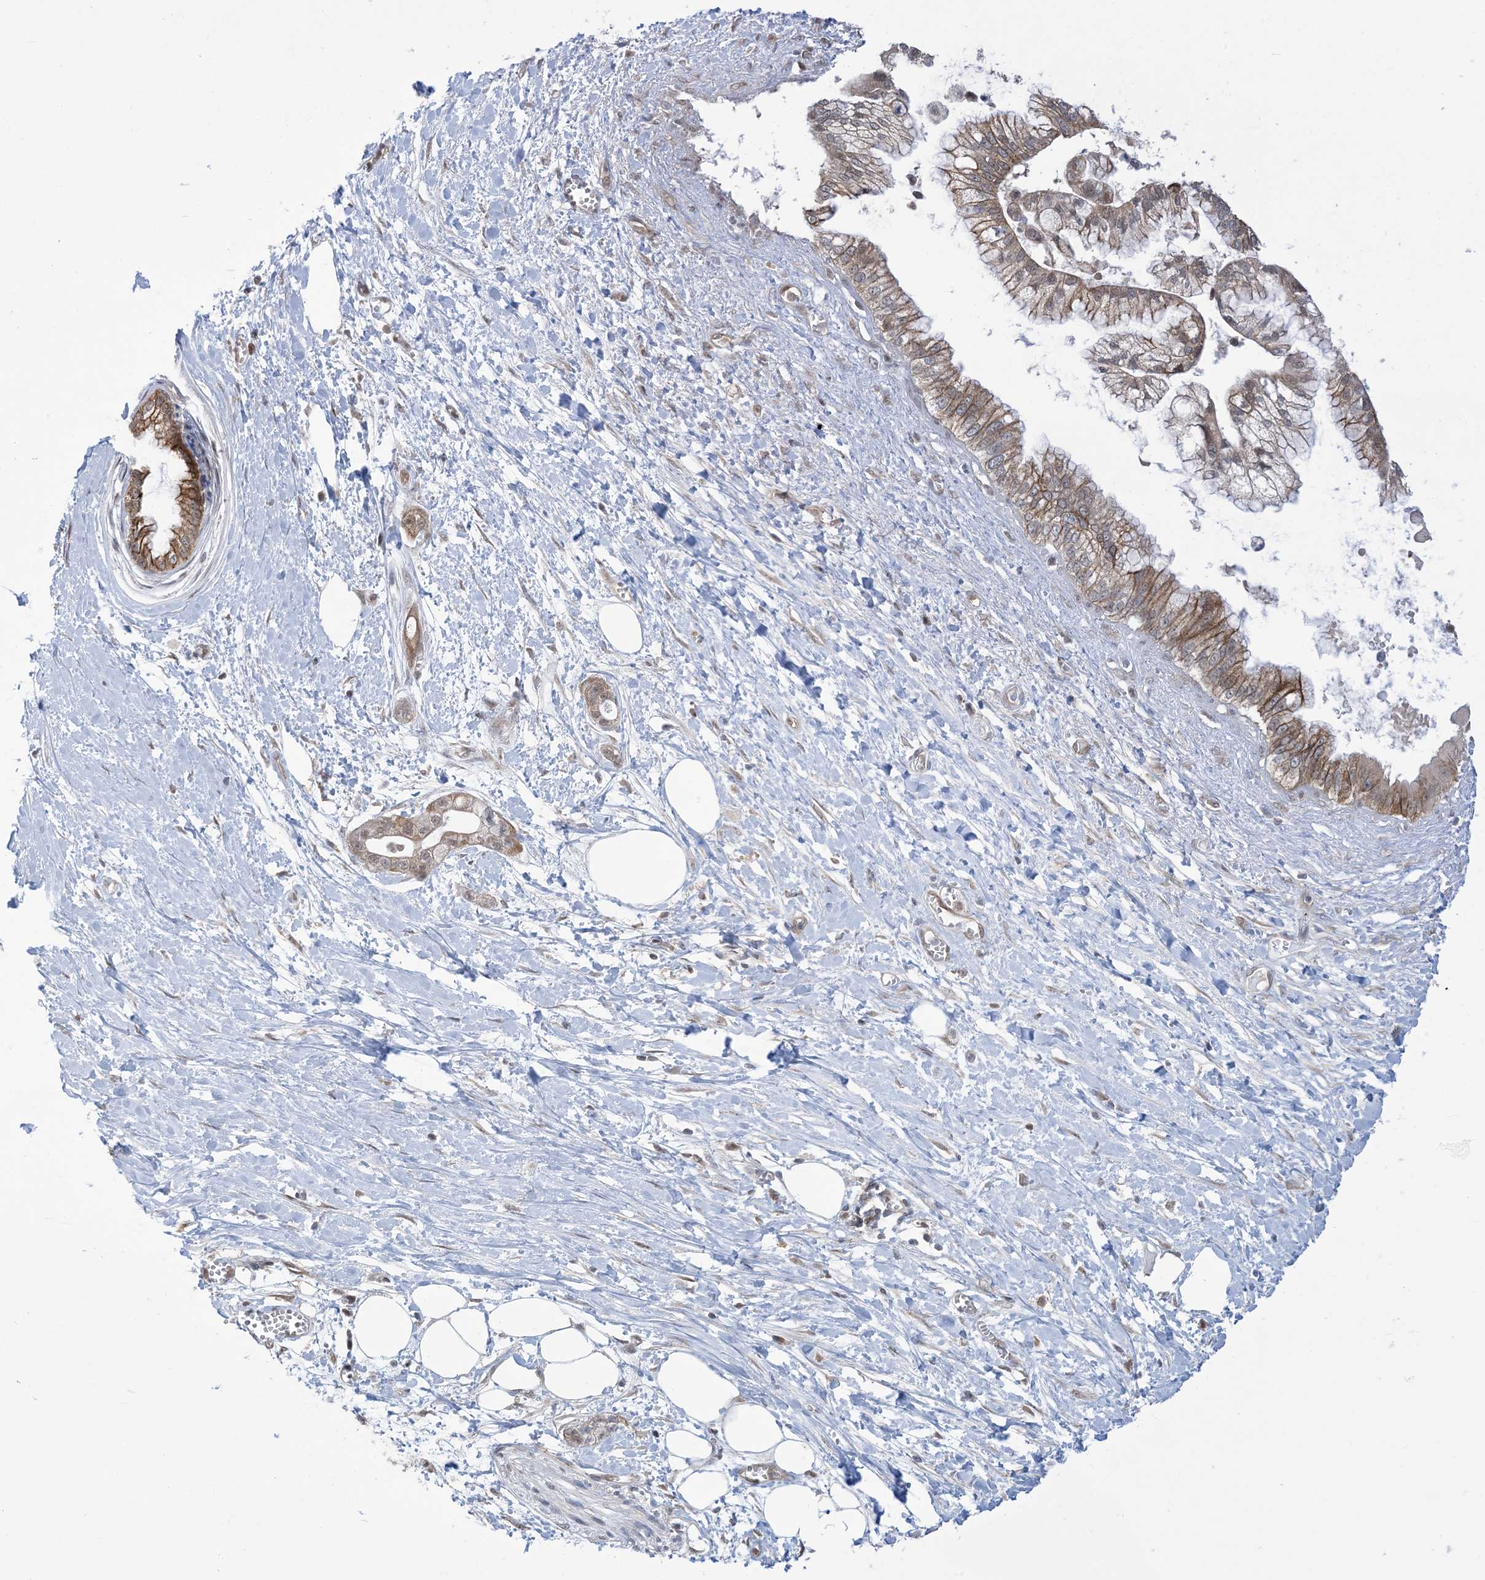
{"staining": {"intensity": "moderate", "quantity": ">75%", "location": "cytoplasmic/membranous"}, "tissue": "pancreatic cancer", "cell_type": "Tumor cells", "image_type": "cancer", "snomed": [{"axis": "morphology", "description": "Adenocarcinoma, NOS"}, {"axis": "topography", "description": "Pancreas"}], "caption": "A high-resolution photomicrograph shows immunohistochemistry staining of pancreatic cancer (adenocarcinoma), which demonstrates moderate cytoplasmic/membranous positivity in about >75% of tumor cells.", "gene": "CASP4", "patient": {"sex": "male", "age": 68}}